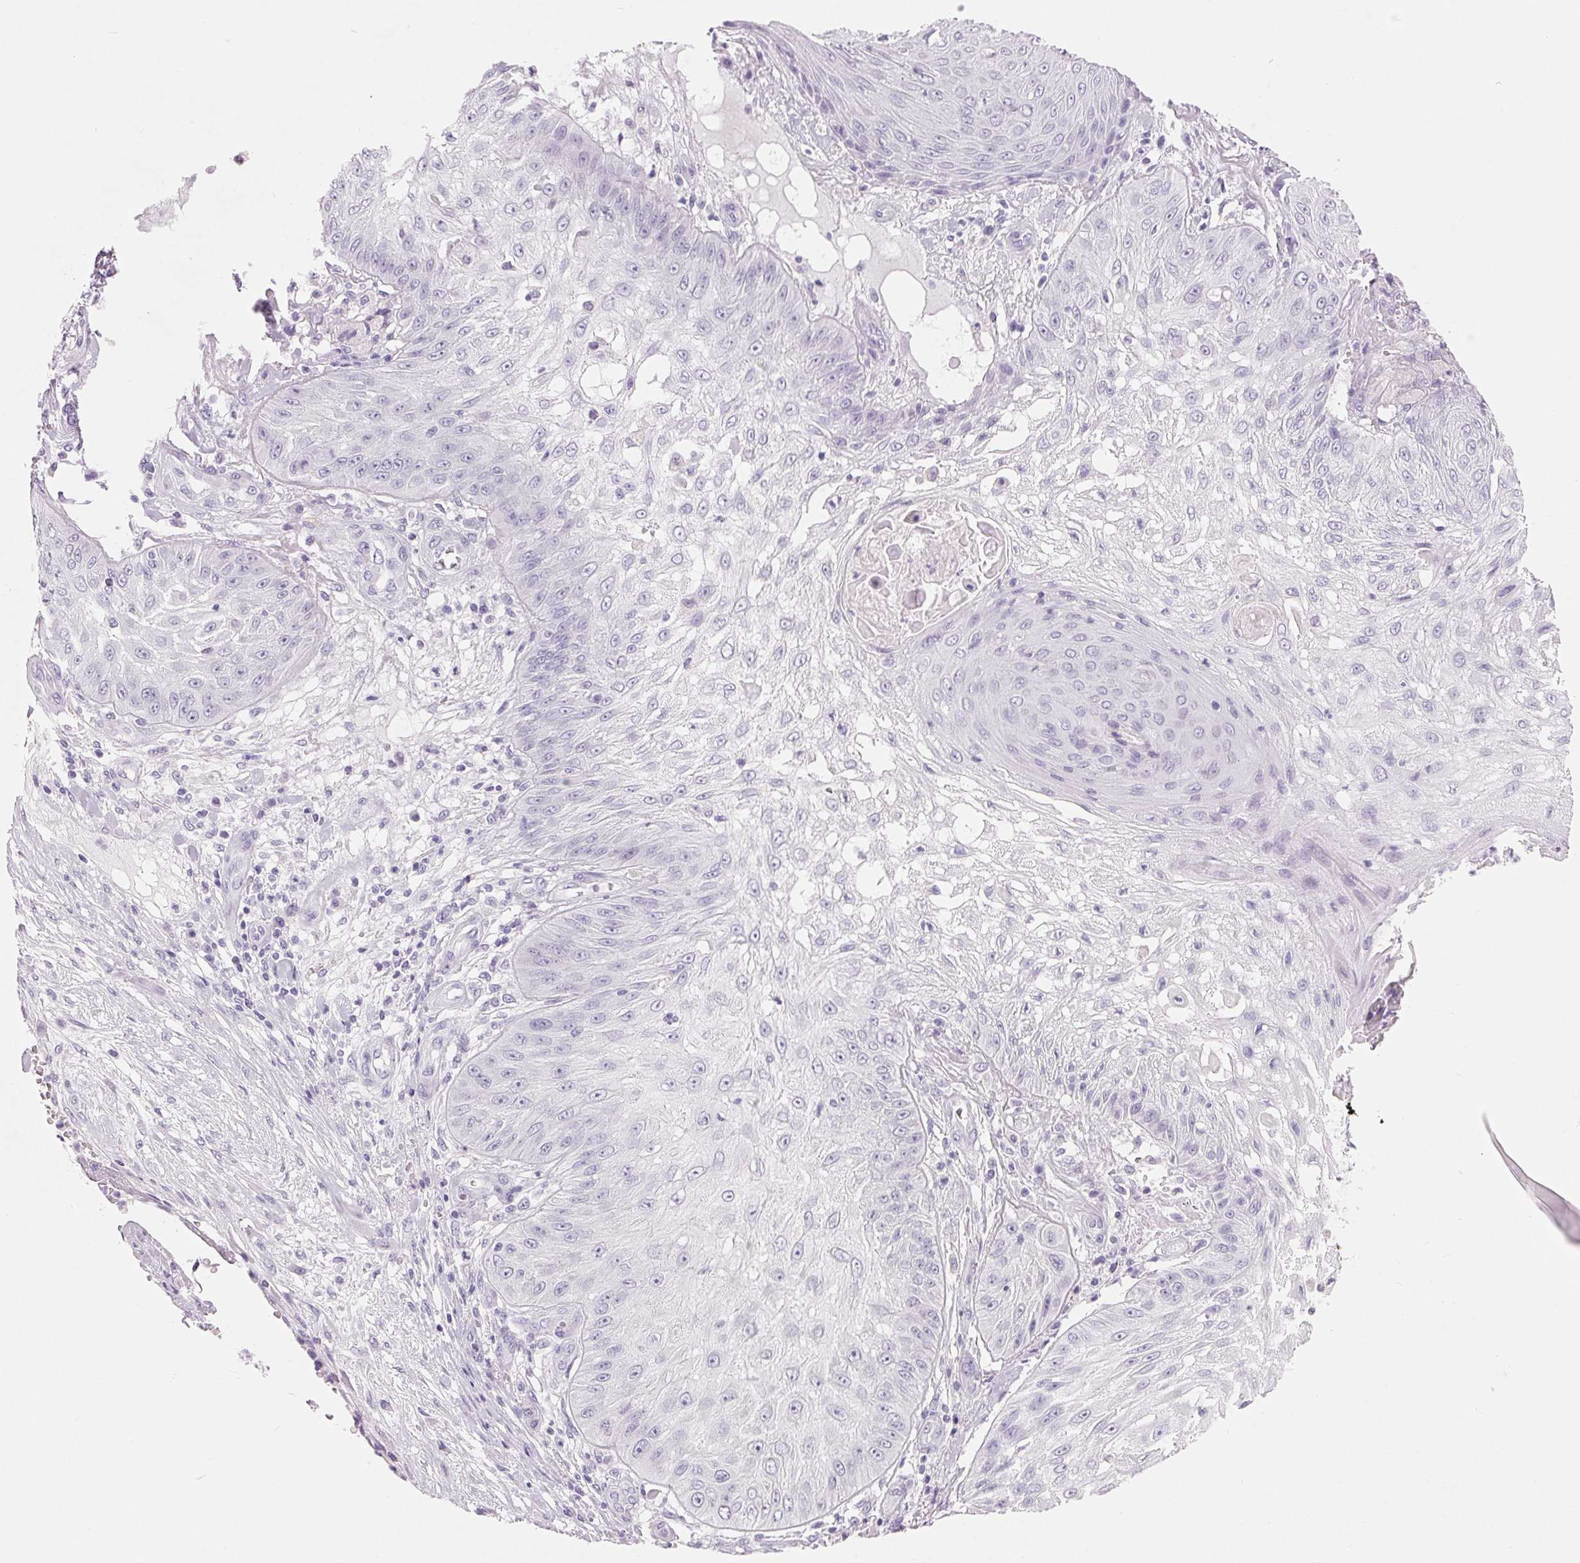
{"staining": {"intensity": "negative", "quantity": "none", "location": "none"}, "tissue": "skin cancer", "cell_type": "Tumor cells", "image_type": "cancer", "snomed": [{"axis": "morphology", "description": "Squamous cell carcinoma, NOS"}, {"axis": "topography", "description": "Skin"}], "caption": "This is an immunohistochemistry micrograph of human skin cancer. There is no positivity in tumor cells.", "gene": "SPACA5B", "patient": {"sex": "male", "age": 70}}